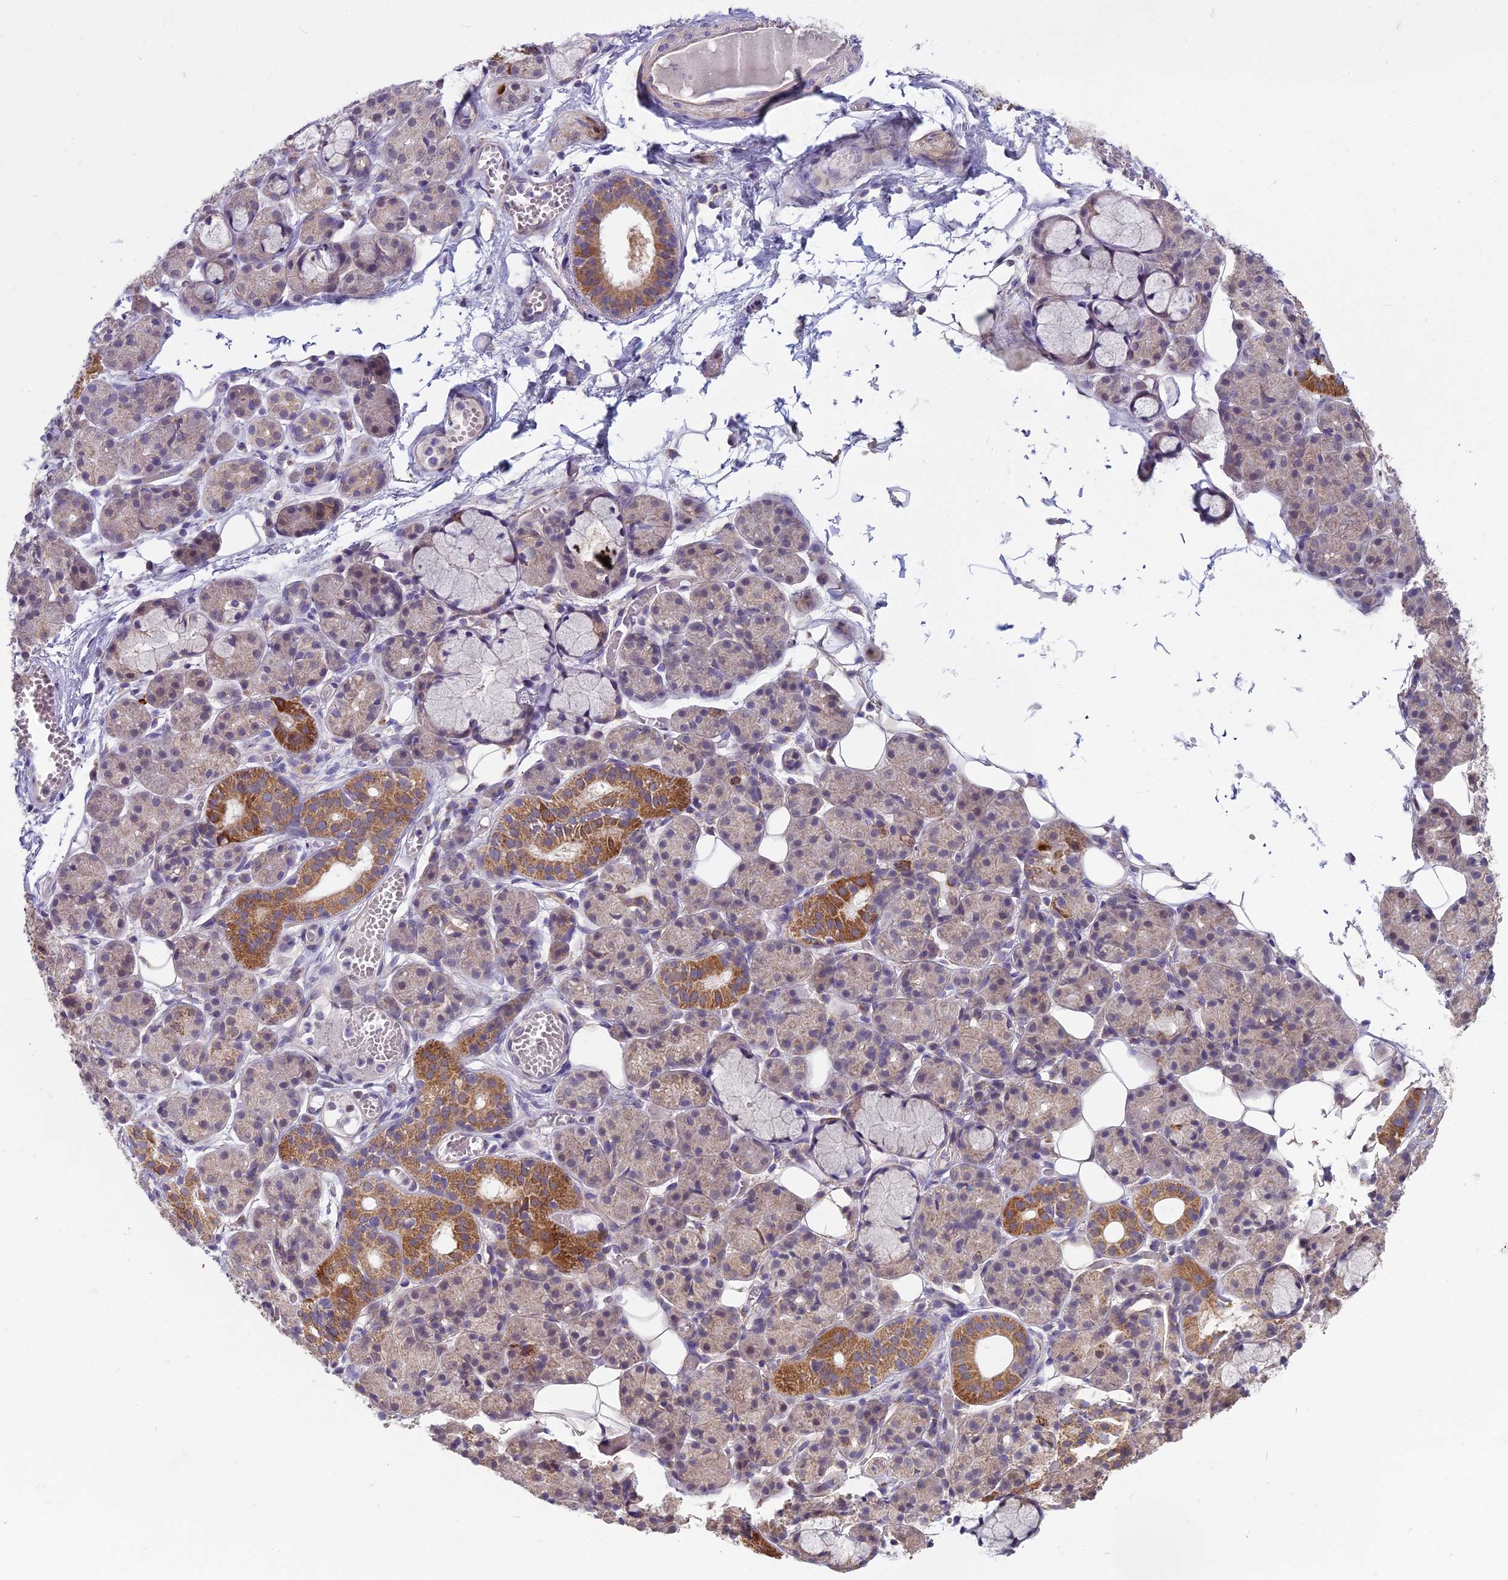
{"staining": {"intensity": "moderate", "quantity": "25%-75%", "location": "cytoplasmic/membranous"}, "tissue": "salivary gland", "cell_type": "Glandular cells", "image_type": "normal", "snomed": [{"axis": "morphology", "description": "Normal tissue, NOS"}, {"axis": "topography", "description": "Salivary gland"}], "caption": "DAB immunohistochemical staining of normal salivary gland demonstrates moderate cytoplasmic/membranous protein staining in approximately 25%-75% of glandular cells.", "gene": "DUS2", "patient": {"sex": "male", "age": 63}}